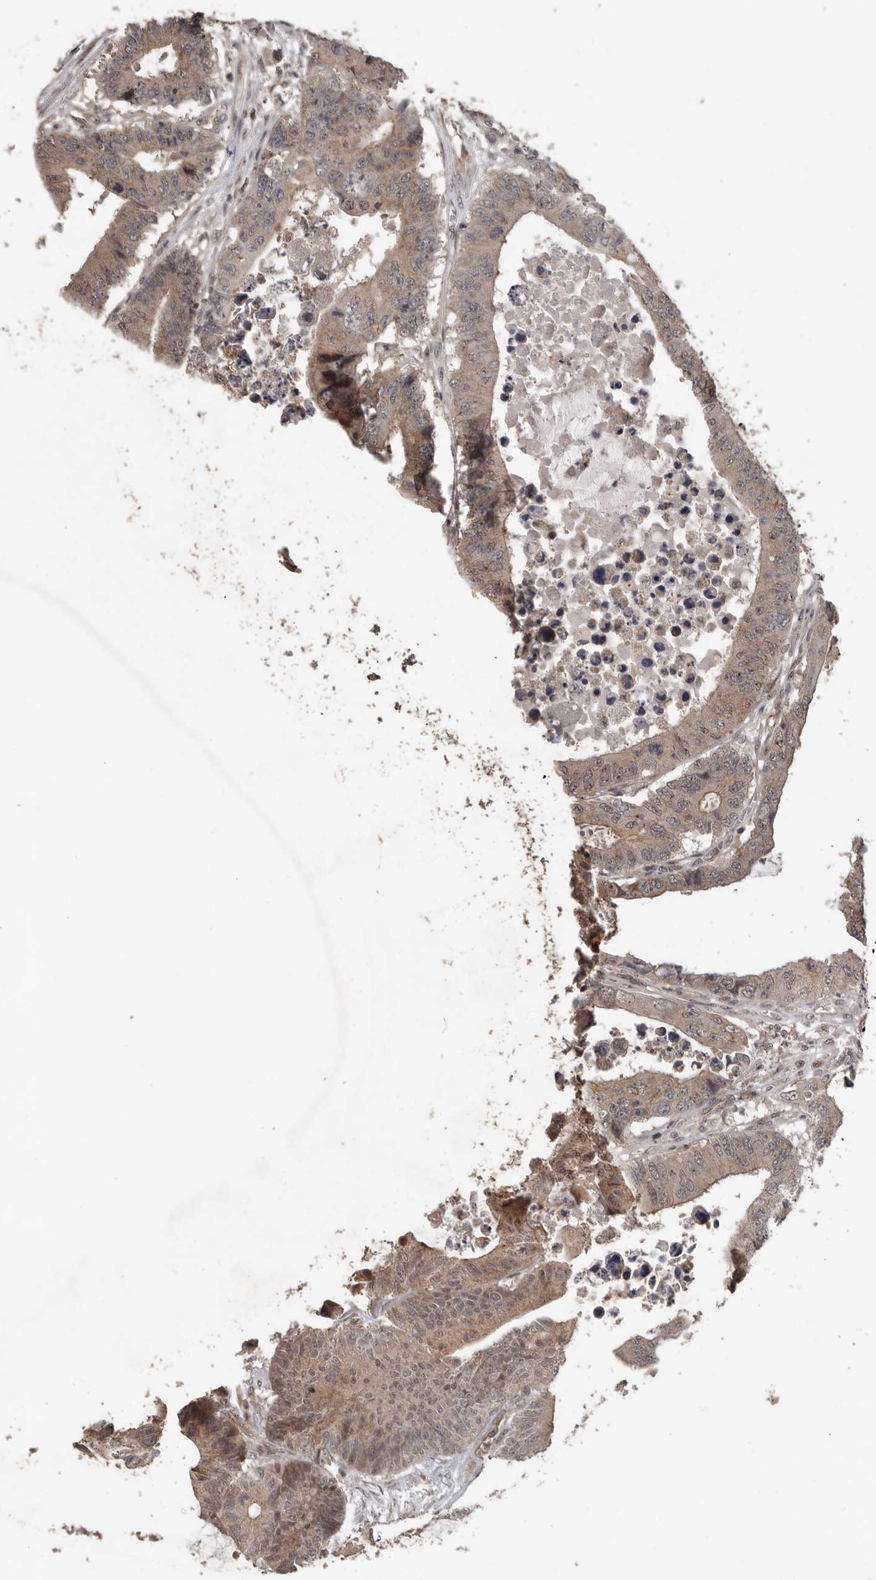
{"staining": {"intensity": "moderate", "quantity": ">75%", "location": "cytoplasmic/membranous"}, "tissue": "colorectal cancer", "cell_type": "Tumor cells", "image_type": "cancer", "snomed": [{"axis": "morphology", "description": "Adenocarcinoma, NOS"}, {"axis": "topography", "description": "Rectum"}], "caption": "There is medium levels of moderate cytoplasmic/membranous positivity in tumor cells of colorectal cancer (adenocarcinoma), as demonstrated by immunohistochemical staining (brown color).", "gene": "CEP350", "patient": {"sex": "male", "age": 84}}